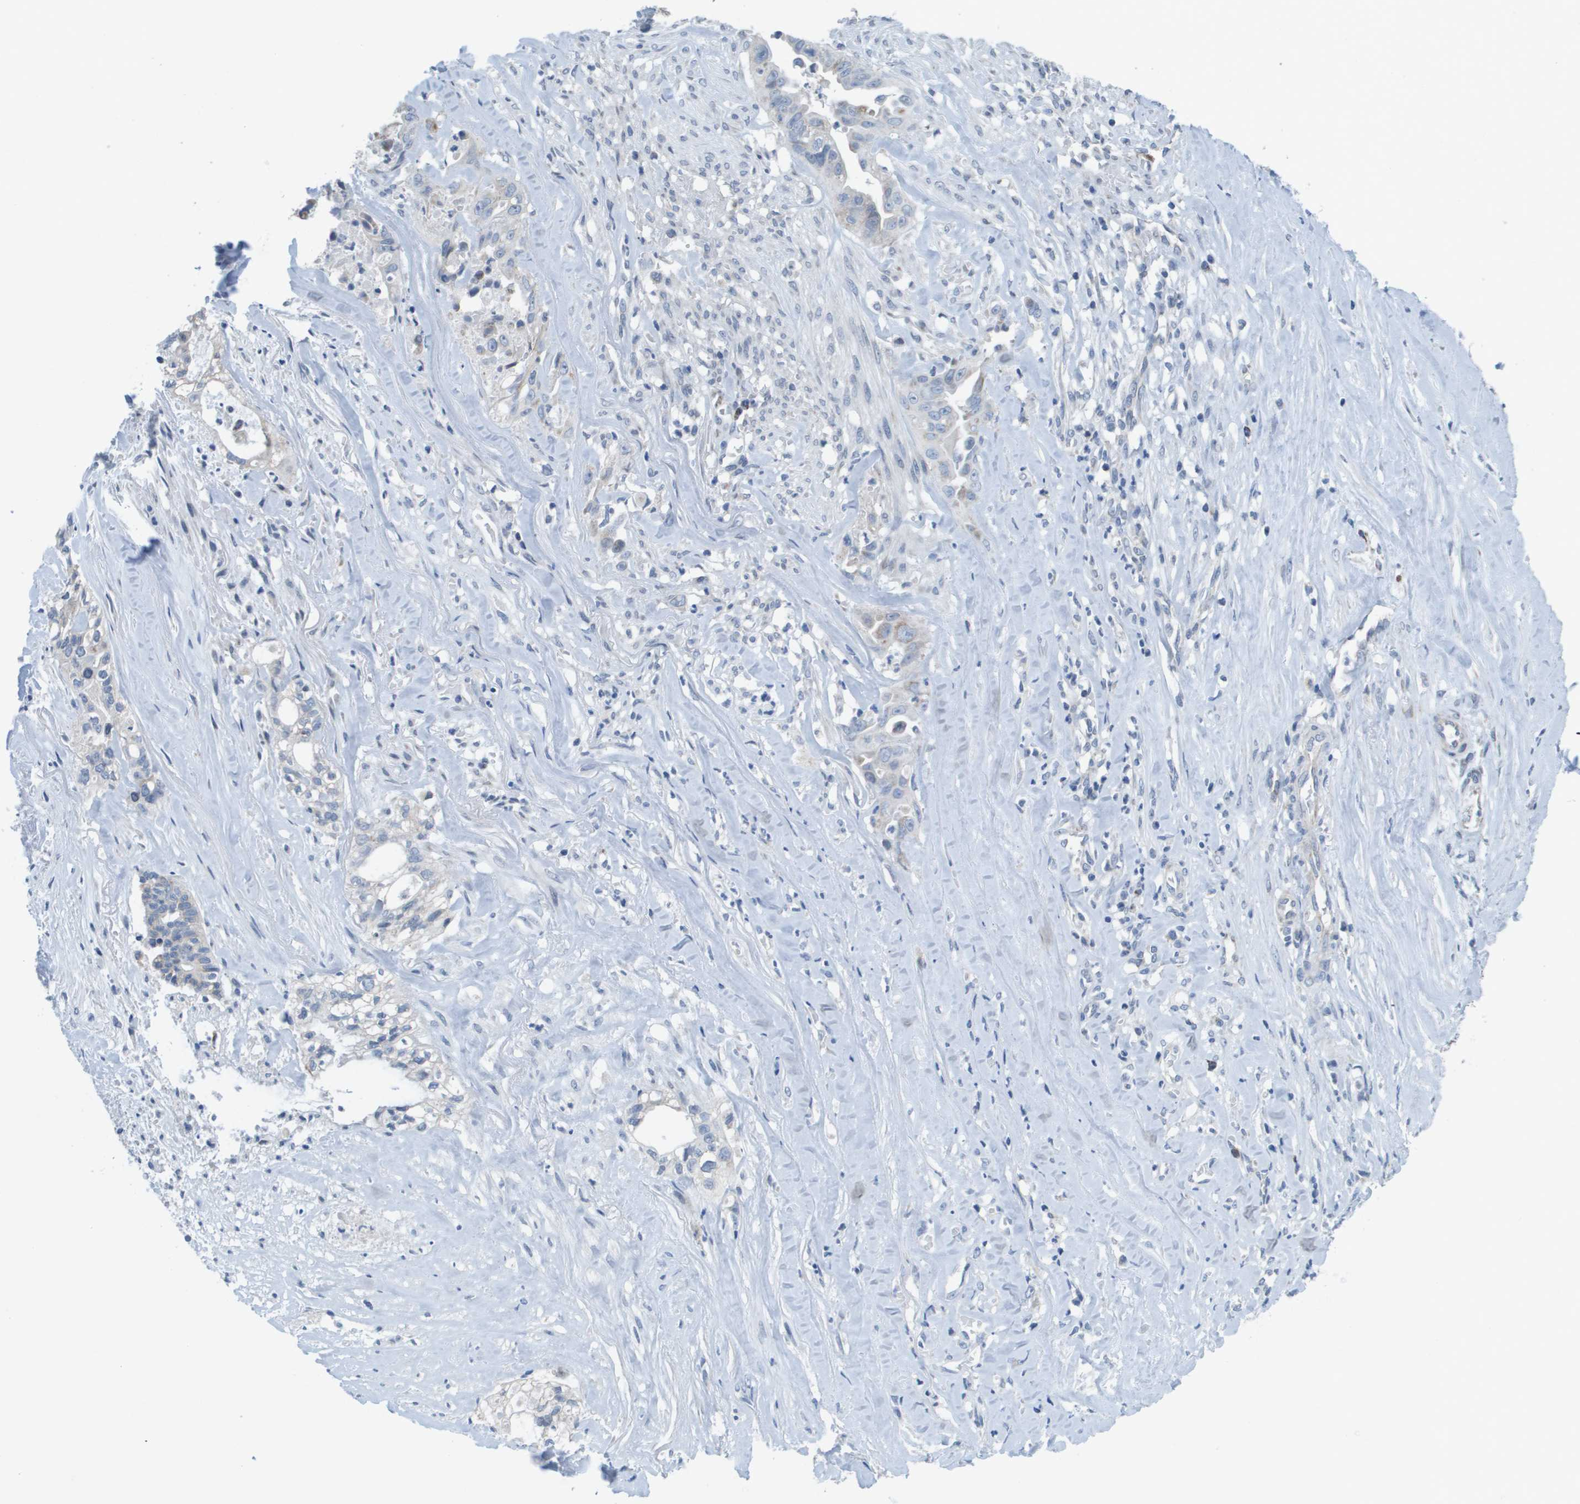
{"staining": {"intensity": "negative", "quantity": "none", "location": "none"}, "tissue": "liver cancer", "cell_type": "Tumor cells", "image_type": "cancer", "snomed": [{"axis": "morphology", "description": "Cholangiocarcinoma"}, {"axis": "topography", "description": "Liver"}], "caption": "Immunohistochemistry (IHC) histopathology image of neoplastic tissue: human cholangiocarcinoma (liver) stained with DAB (3,3'-diaminobenzidine) shows no significant protein expression in tumor cells. (DAB (3,3'-diaminobenzidine) immunohistochemistry (IHC) visualized using brightfield microscopy, high magnification).", "gene": "TMEM223", "patient": {"sex": "female", "age": 70}}